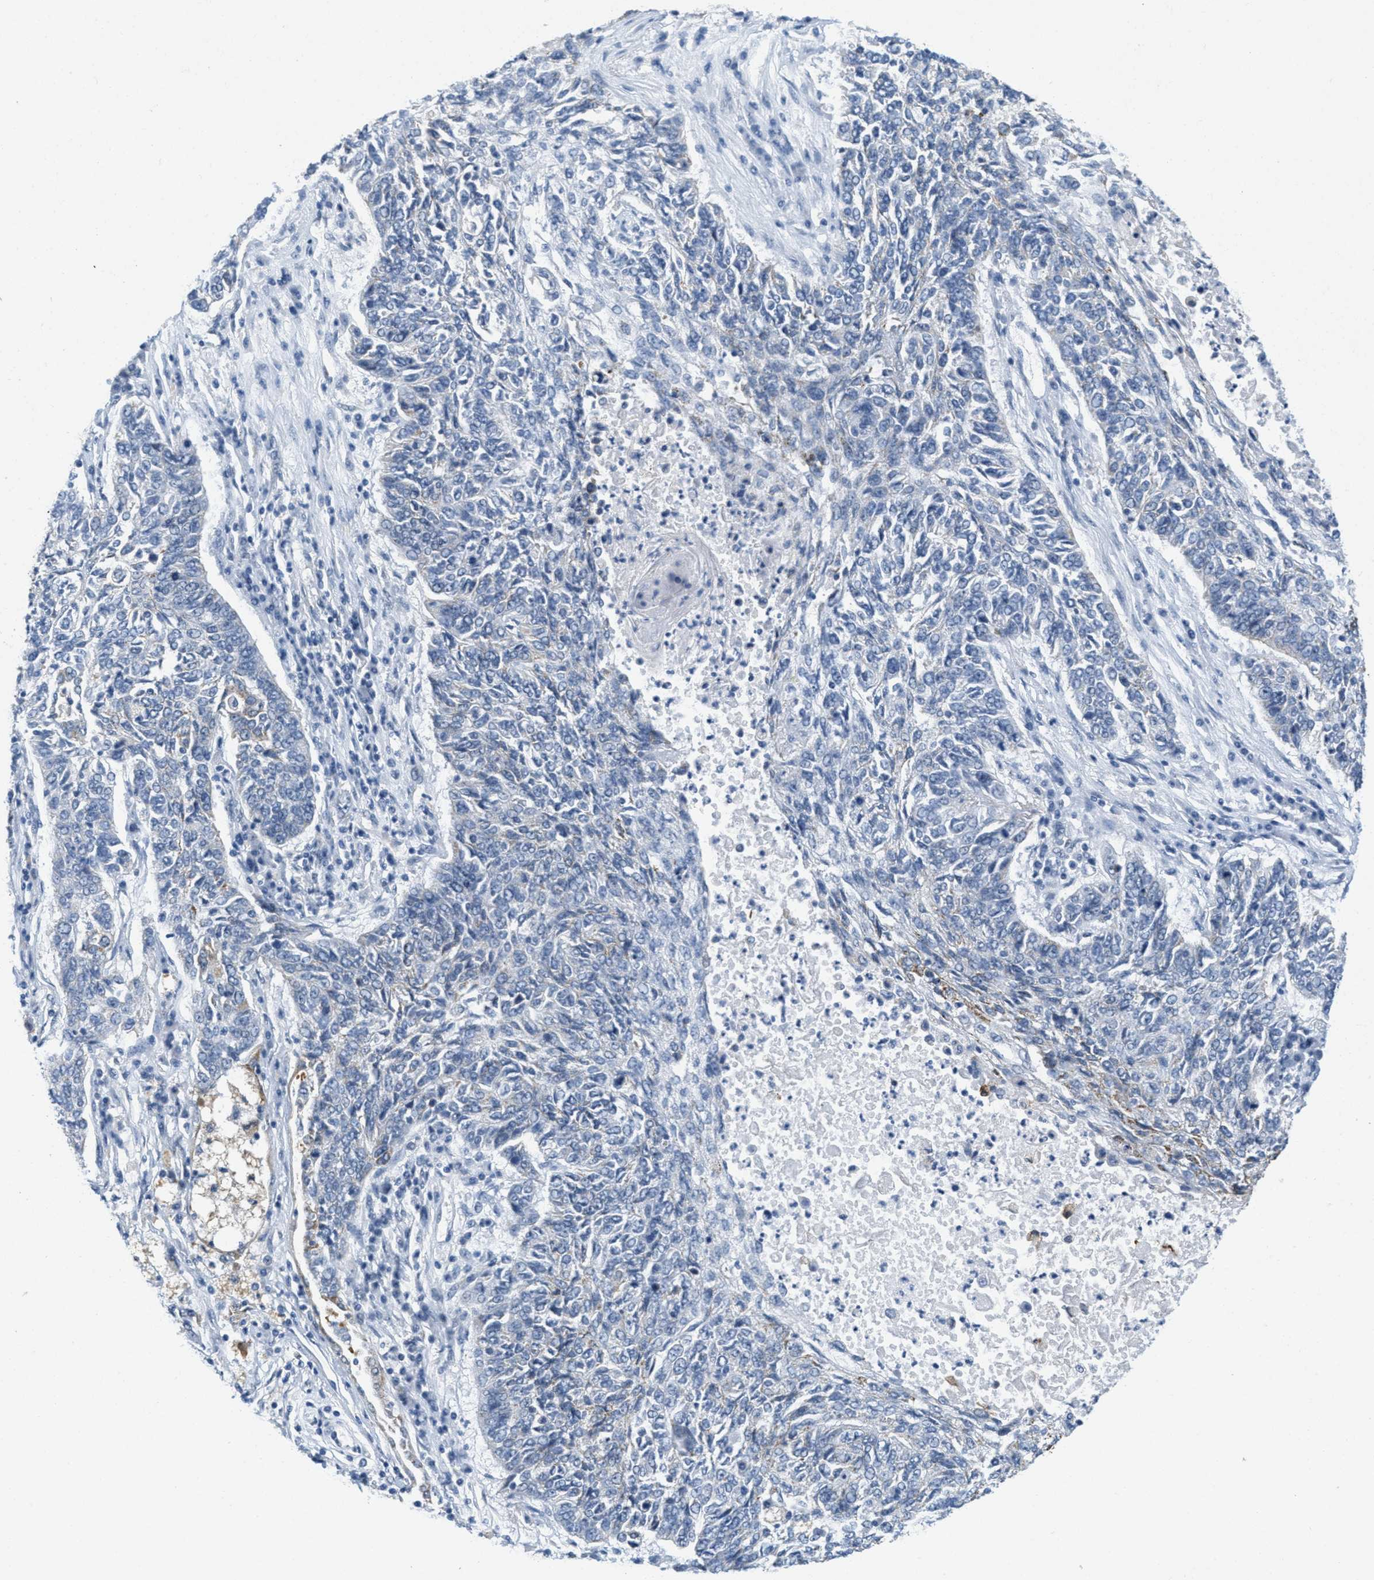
{"staining": {"intensity": "moderate", "quantity": "<25%", "location": "cytoplasmic/membranous"}, "tissue": "lung cancer", "cell_type": "Tumor cells", "image_type": "cancer", "snomed": [{"axis": "morphology", "description": "Normal tissue, NOS"}, {"axis": "morphology", "description": "Squamous cell carcinoma, NOS"}, {"axis": "topography", "description": "Cartilage tissue"}, {"axis": "topography", "description": "Bronchus"}, {"axis": "topography", "description": "Lung"}], "caption": "Protein staining of squamous cell carcinoma (lung) tissue exhibits moderate cytoplasmic/membranous expression in approximately <25% of tumor cells. The staining was performed using DAB, with brown indicating positive protein expression. Nuclei are stained blue with hematoxylin.", "gene": "HS3ST2", "patient": {"sex": "female", "age": 49}}